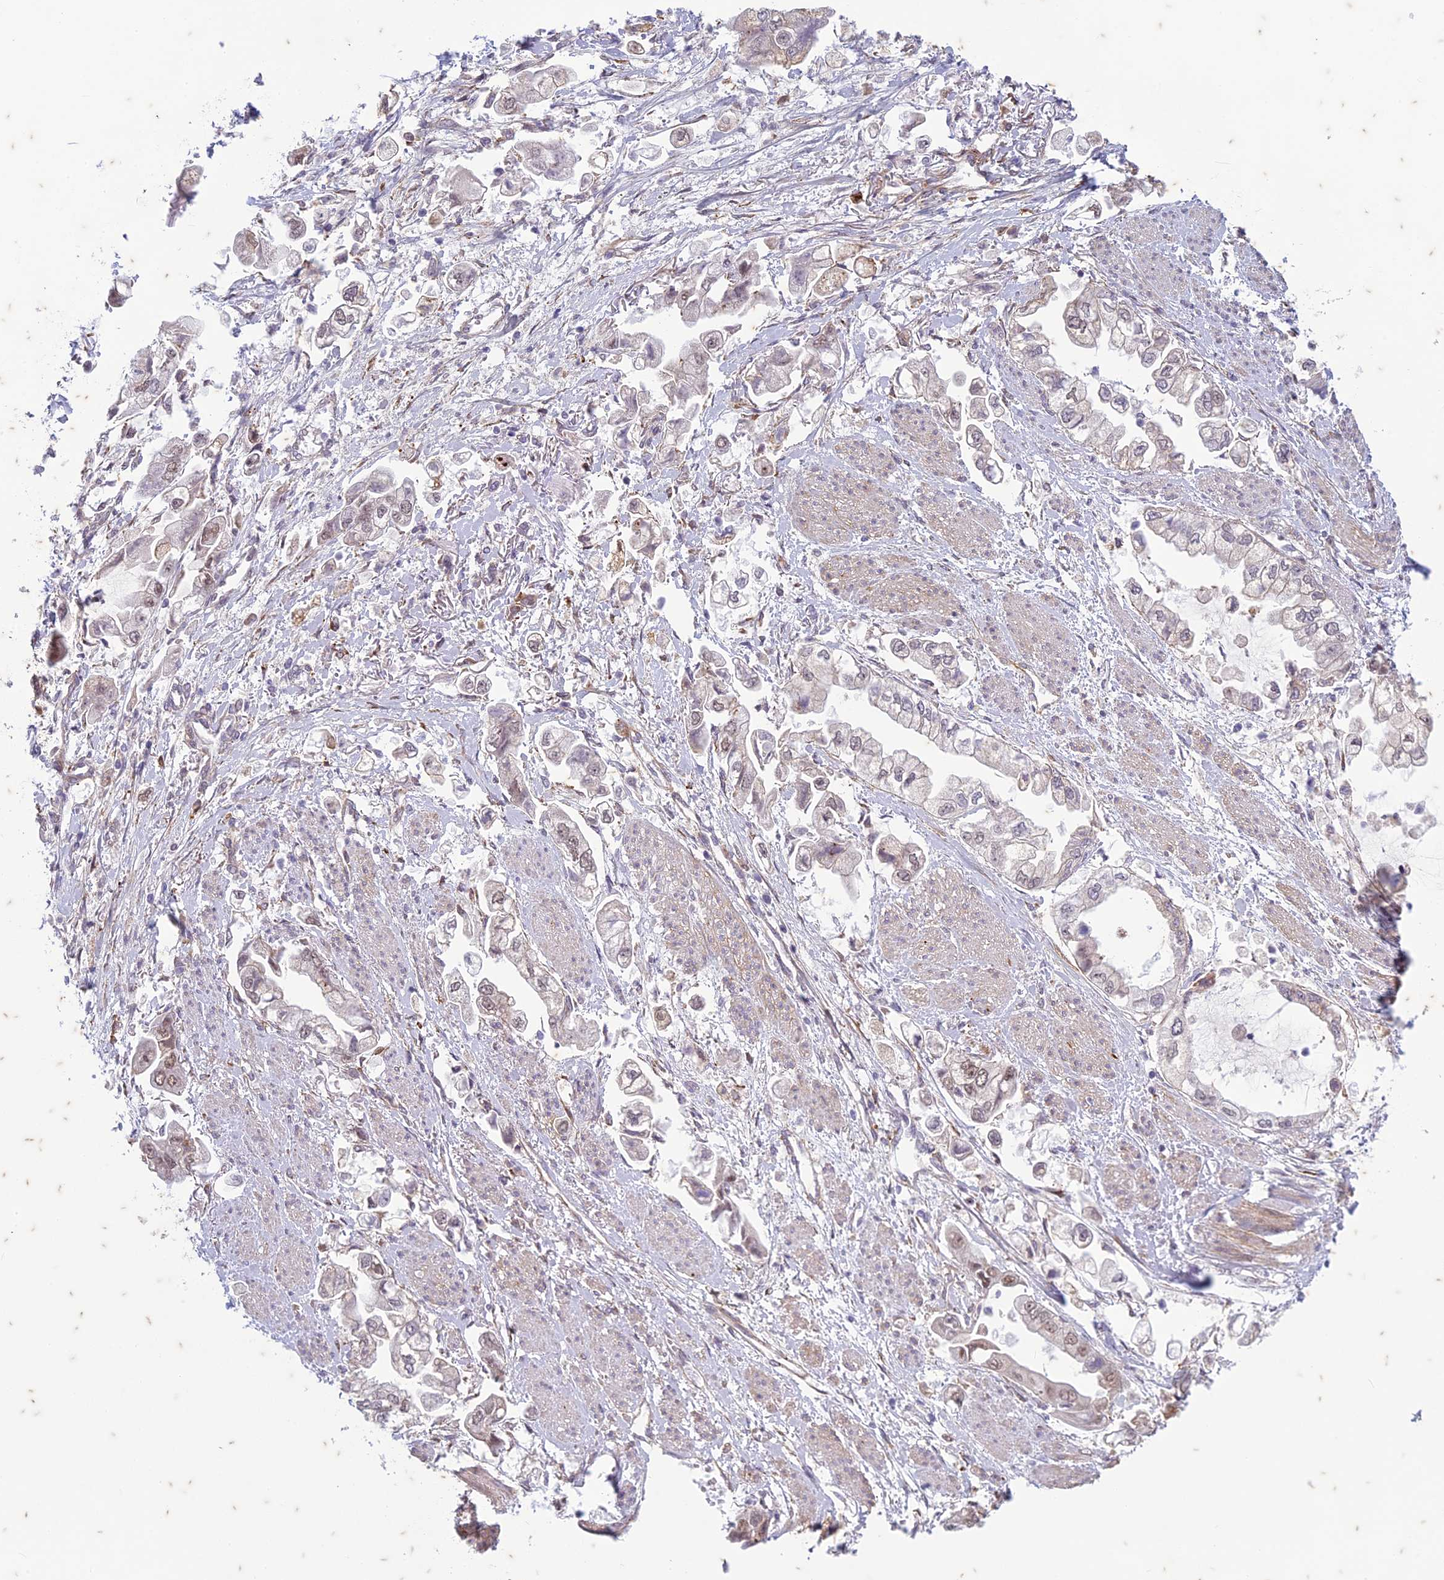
{"staining": {"intensity": "weak", "quantity": "25%-75%", "location": "nuclear"}, "tissue": "stomach cancer", "cell_type": "Tumor cells", "image_type": "cancer", "snomed": [{"axis": "morphology", "description": "Adenocarcinoma, NOS"}, {"axis": "topography", "description": "Stomach"}], "caption": "Protein positivity by IHC reveals weak nuclear expression in about 25%-75% of tumor cells in stomach cancer (adenocarcinoma).", "gene": "PABPN1L", "patient": {"sex": "male", "age": 62}}